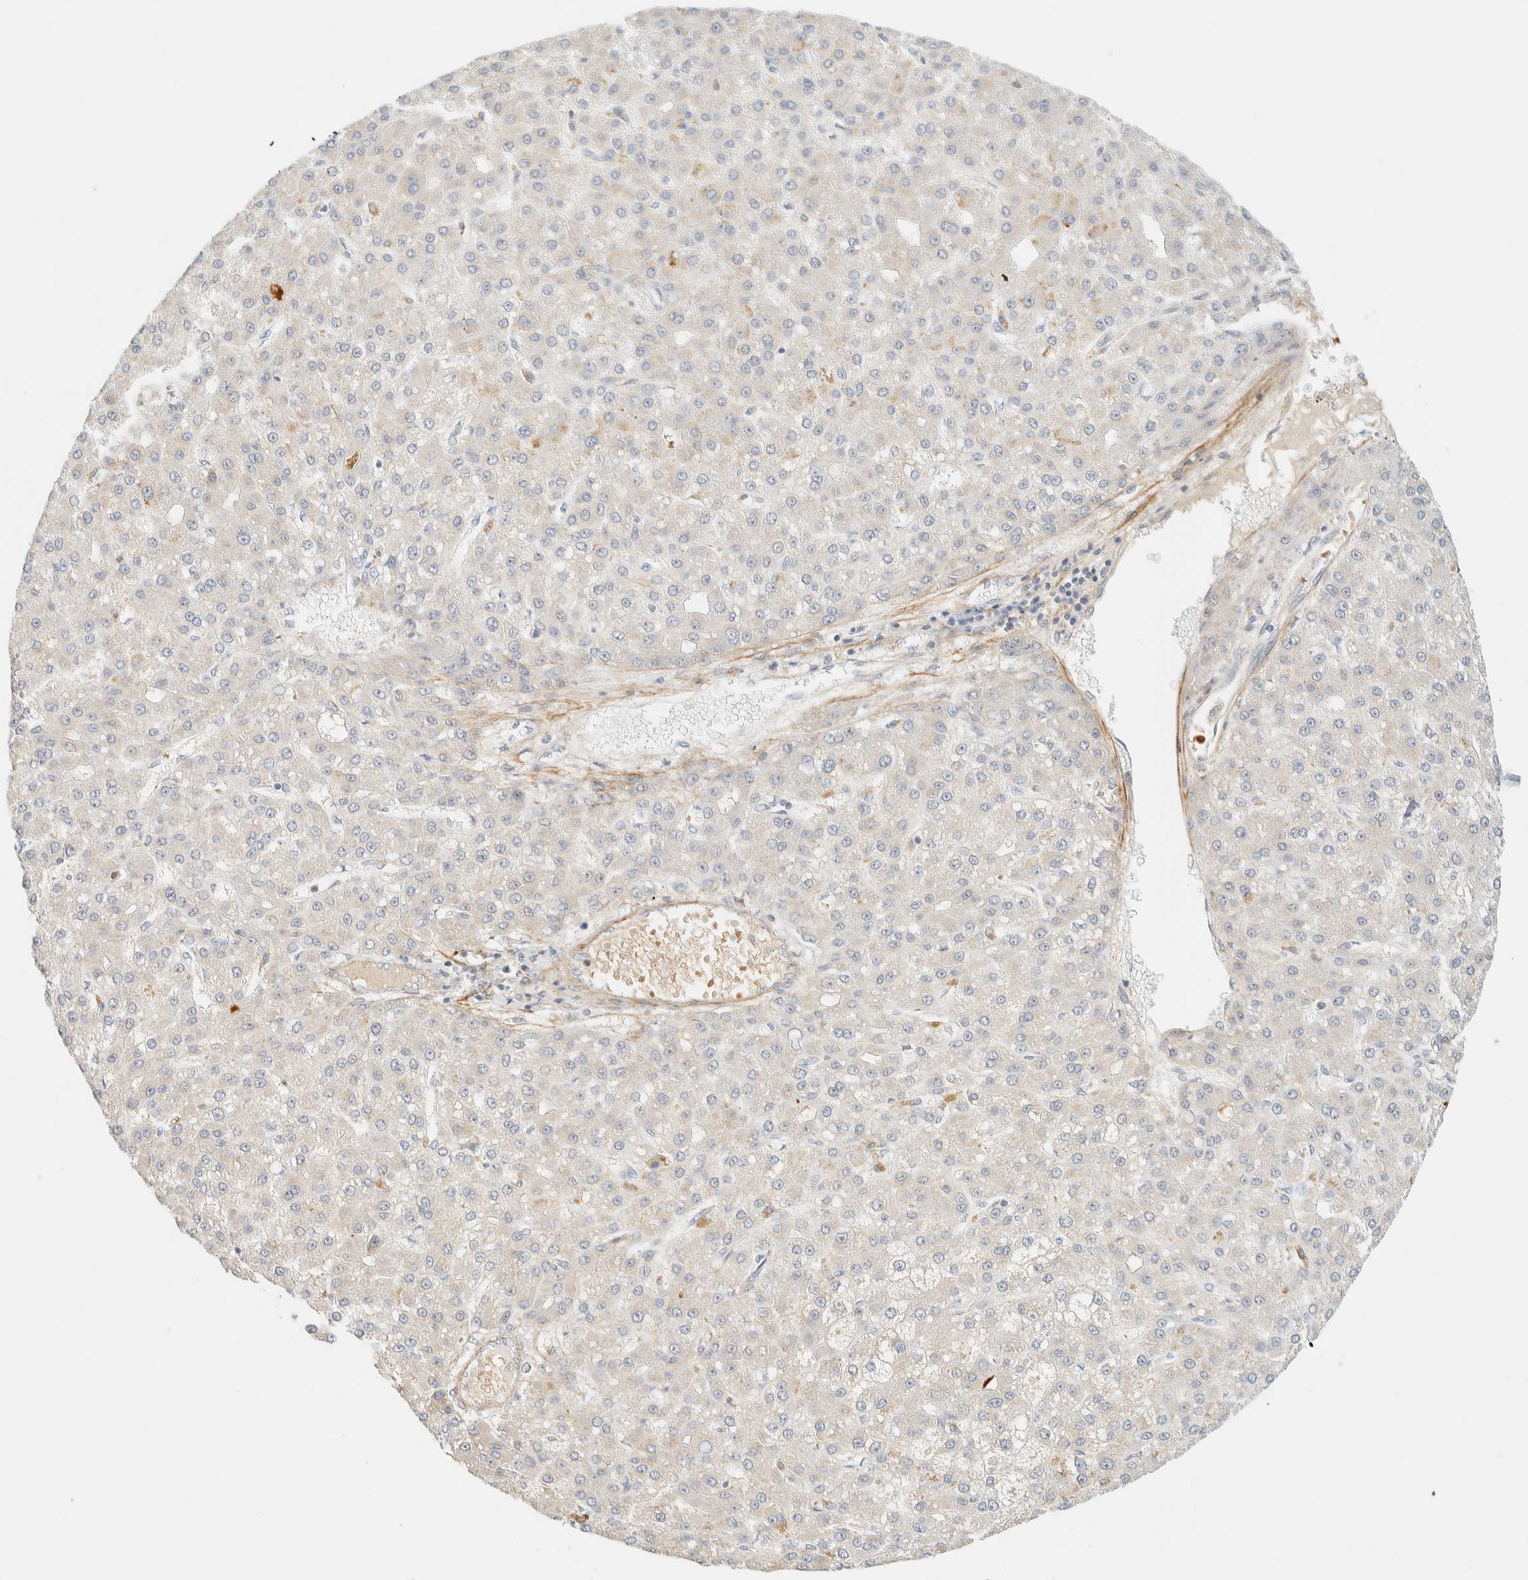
{"staining": {"intensity": "negative", "quantity": "none", "location": "none"}, "tissue": "liver cancer", "cell_type": "Tumor cells", "image_type": "cancer", "snomed": [{"axis": "morphology", "description": "Carcinoma, Hepatocellular, NOS"}, {"axis": "topography", "description": "Liver"}], "caption": "Immunohistochemical staining of human liver hepatocellular carcinoma reveals no significant positivity in tumor cells. (Immunohistochemistry, brightfield microscopy, high magnification).", "gene": "TNK1", "patient": {"sex": "male", "age": 67}}